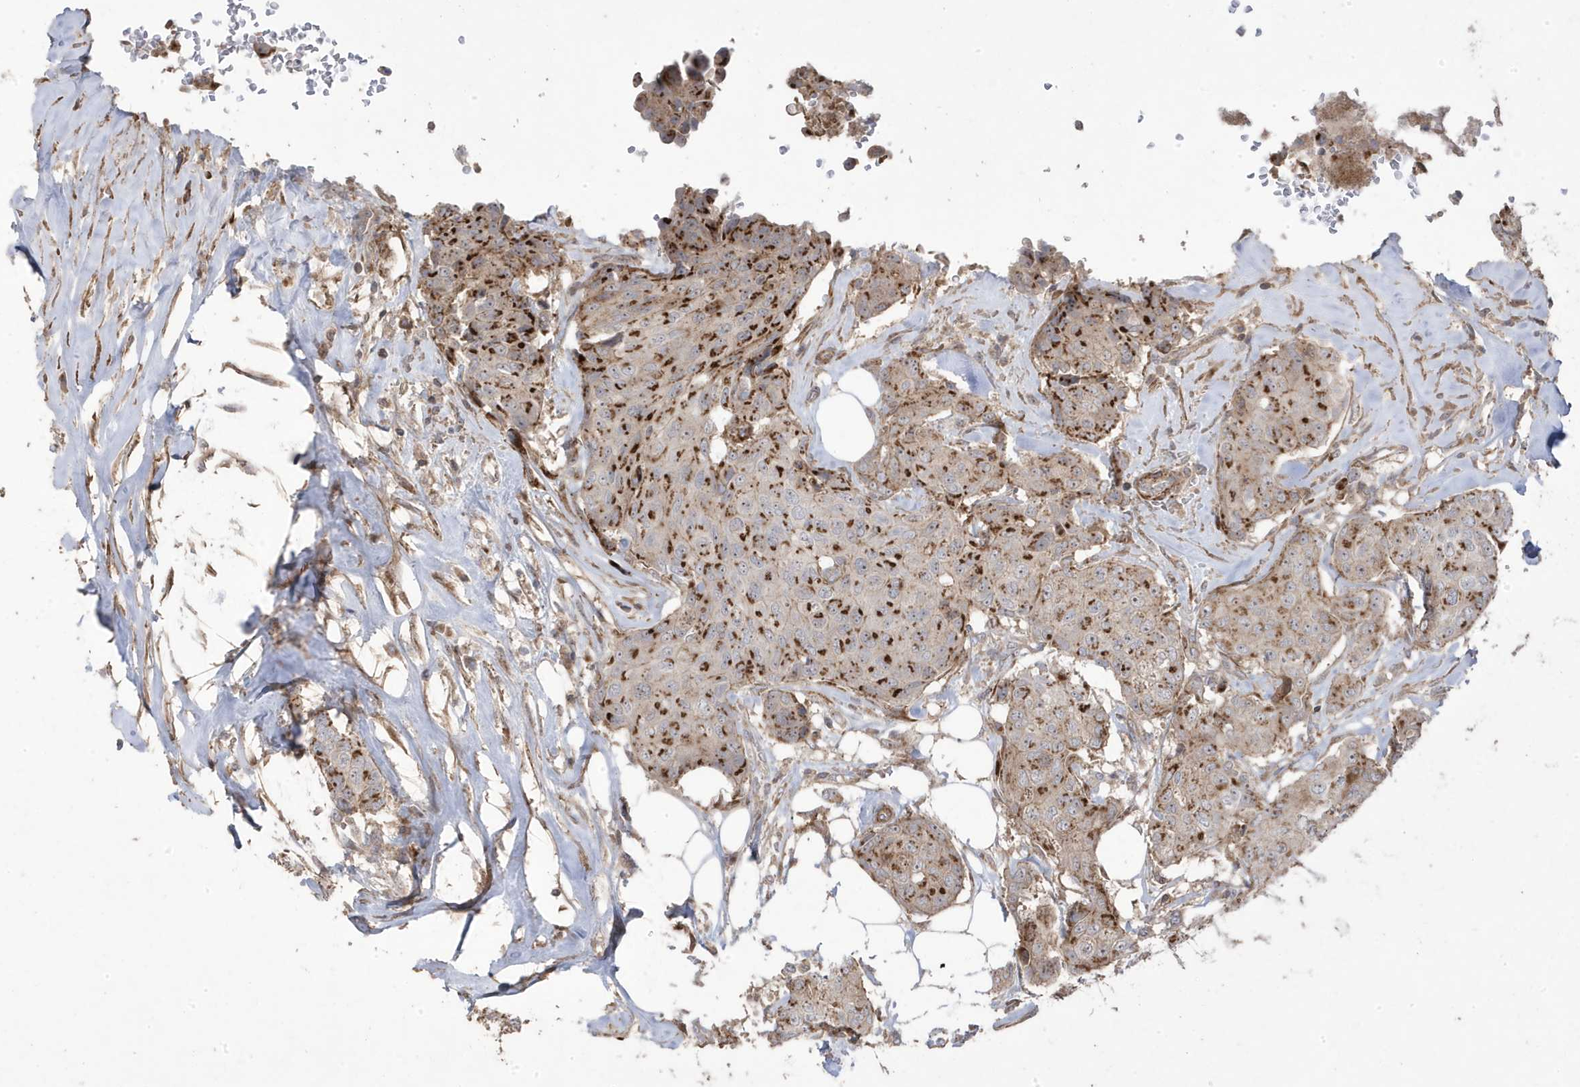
{"staining": {"intensity": "strong", "quantity": "25%-75%", "location": "cytoplasmic/membranous"}, "tissue": "breast cancer", "cell_type": "Tumor cells", "image_type": "cancer", "snomed": [{"axis": "morphology", "description": "Duct carcinoma"}, {"axis": "topography", "description": "Breast"}], "caption": "Human intraductal carcinoma (breast) stained for a protein (brown) shows strong cytoplasmic/membranous positive positivity in approximately 25%-75% of tumor cells.", "gene": "CETN3", "patient": {"sex": "female", "age": 80}}